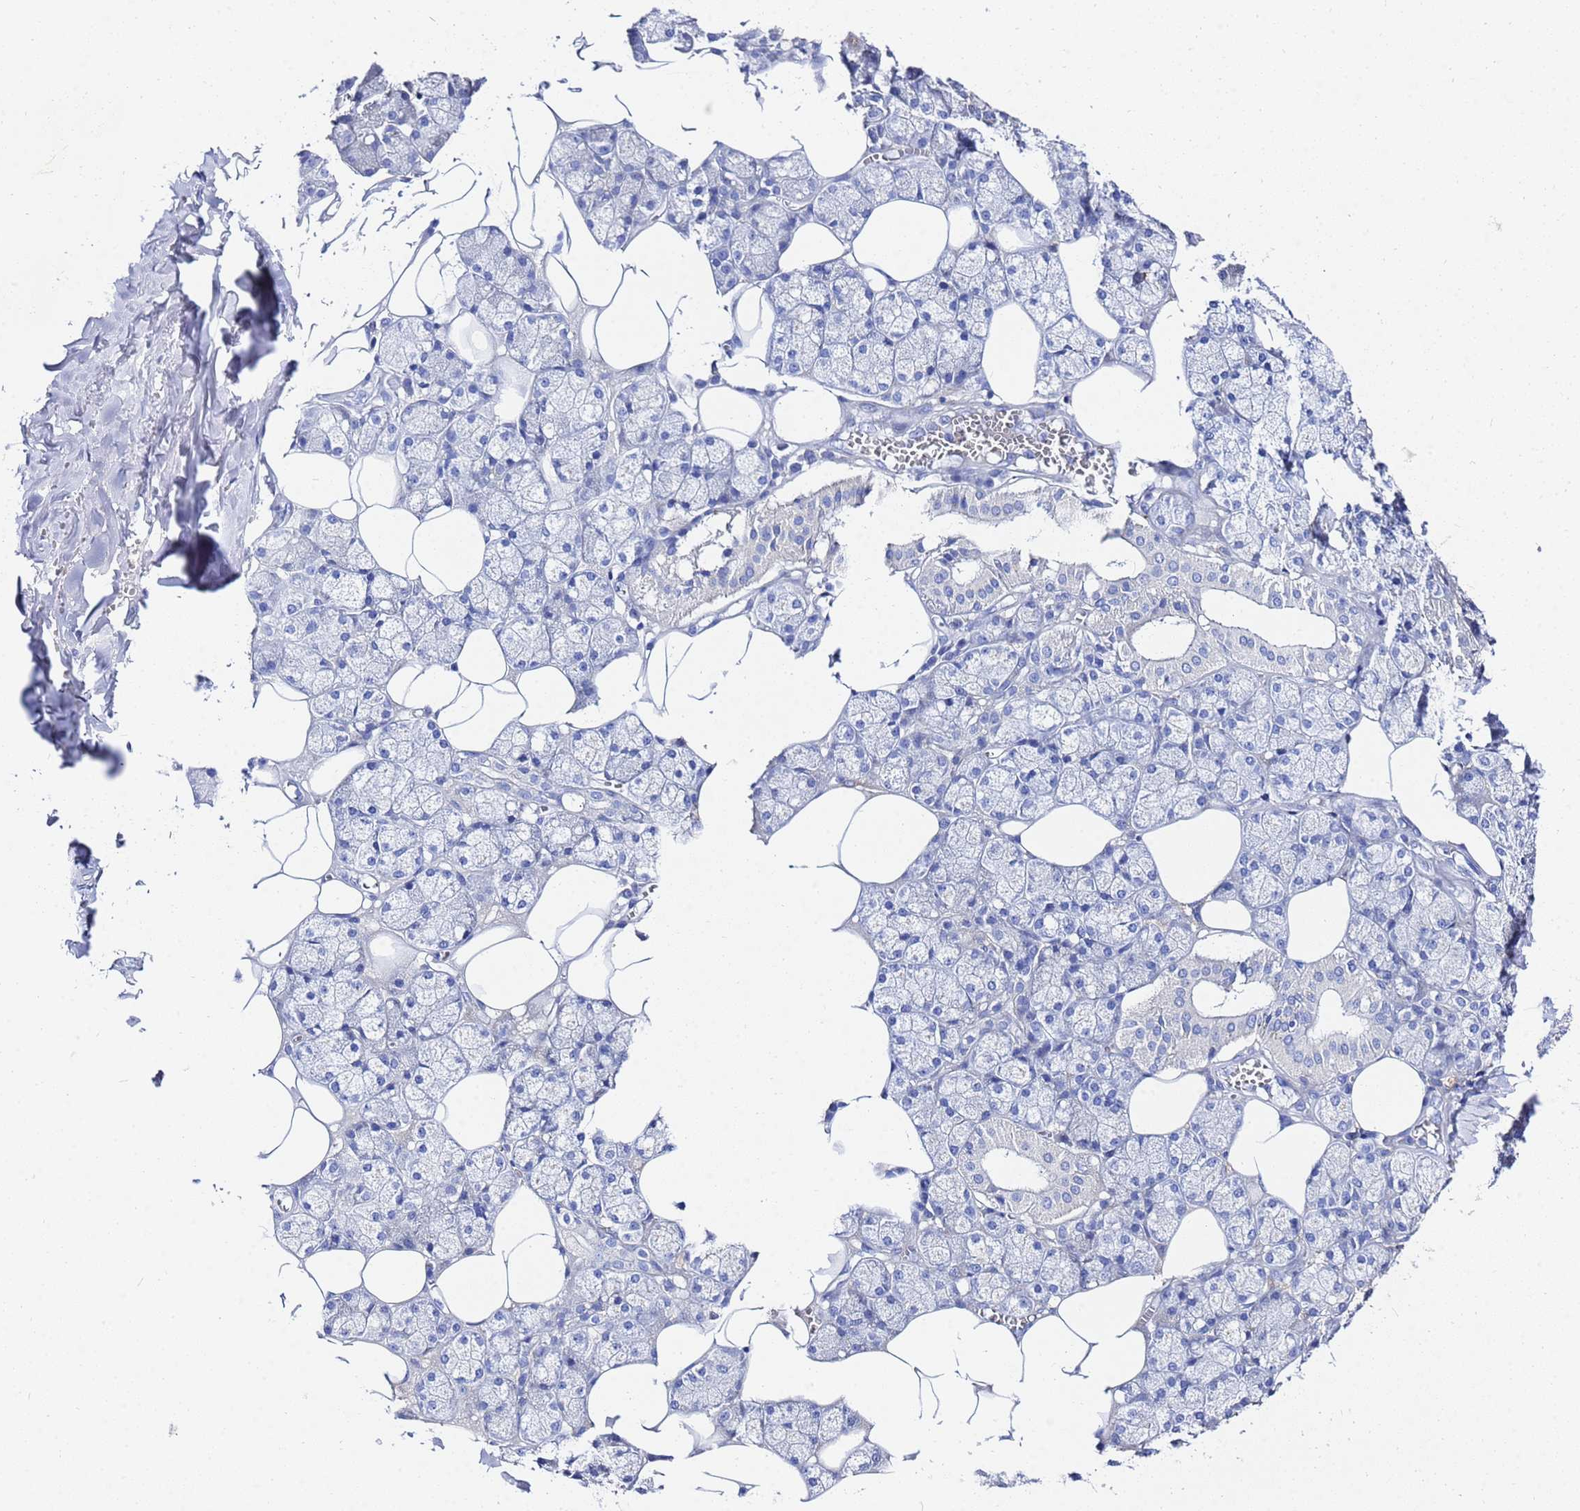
{"staining": {"intensity": "negative", "quantity": "none", "location": "none"}, "tissue": "salivary gland", "cell_type": "Glandular cells", "image_type": "normal", "snomed": [{"axis": "morphology", "description": "Normal tissue, NOS"}, {"axis": "topography", "description": "Salivary gland"}], "caption": "Glandular cells show no significant protein staining in normal salivary gland. (DAB IHC visualized using brightfield microscopy, high magnification).", "gene": "AQP12A", "patient": {"sex": "male", "age": 62}}